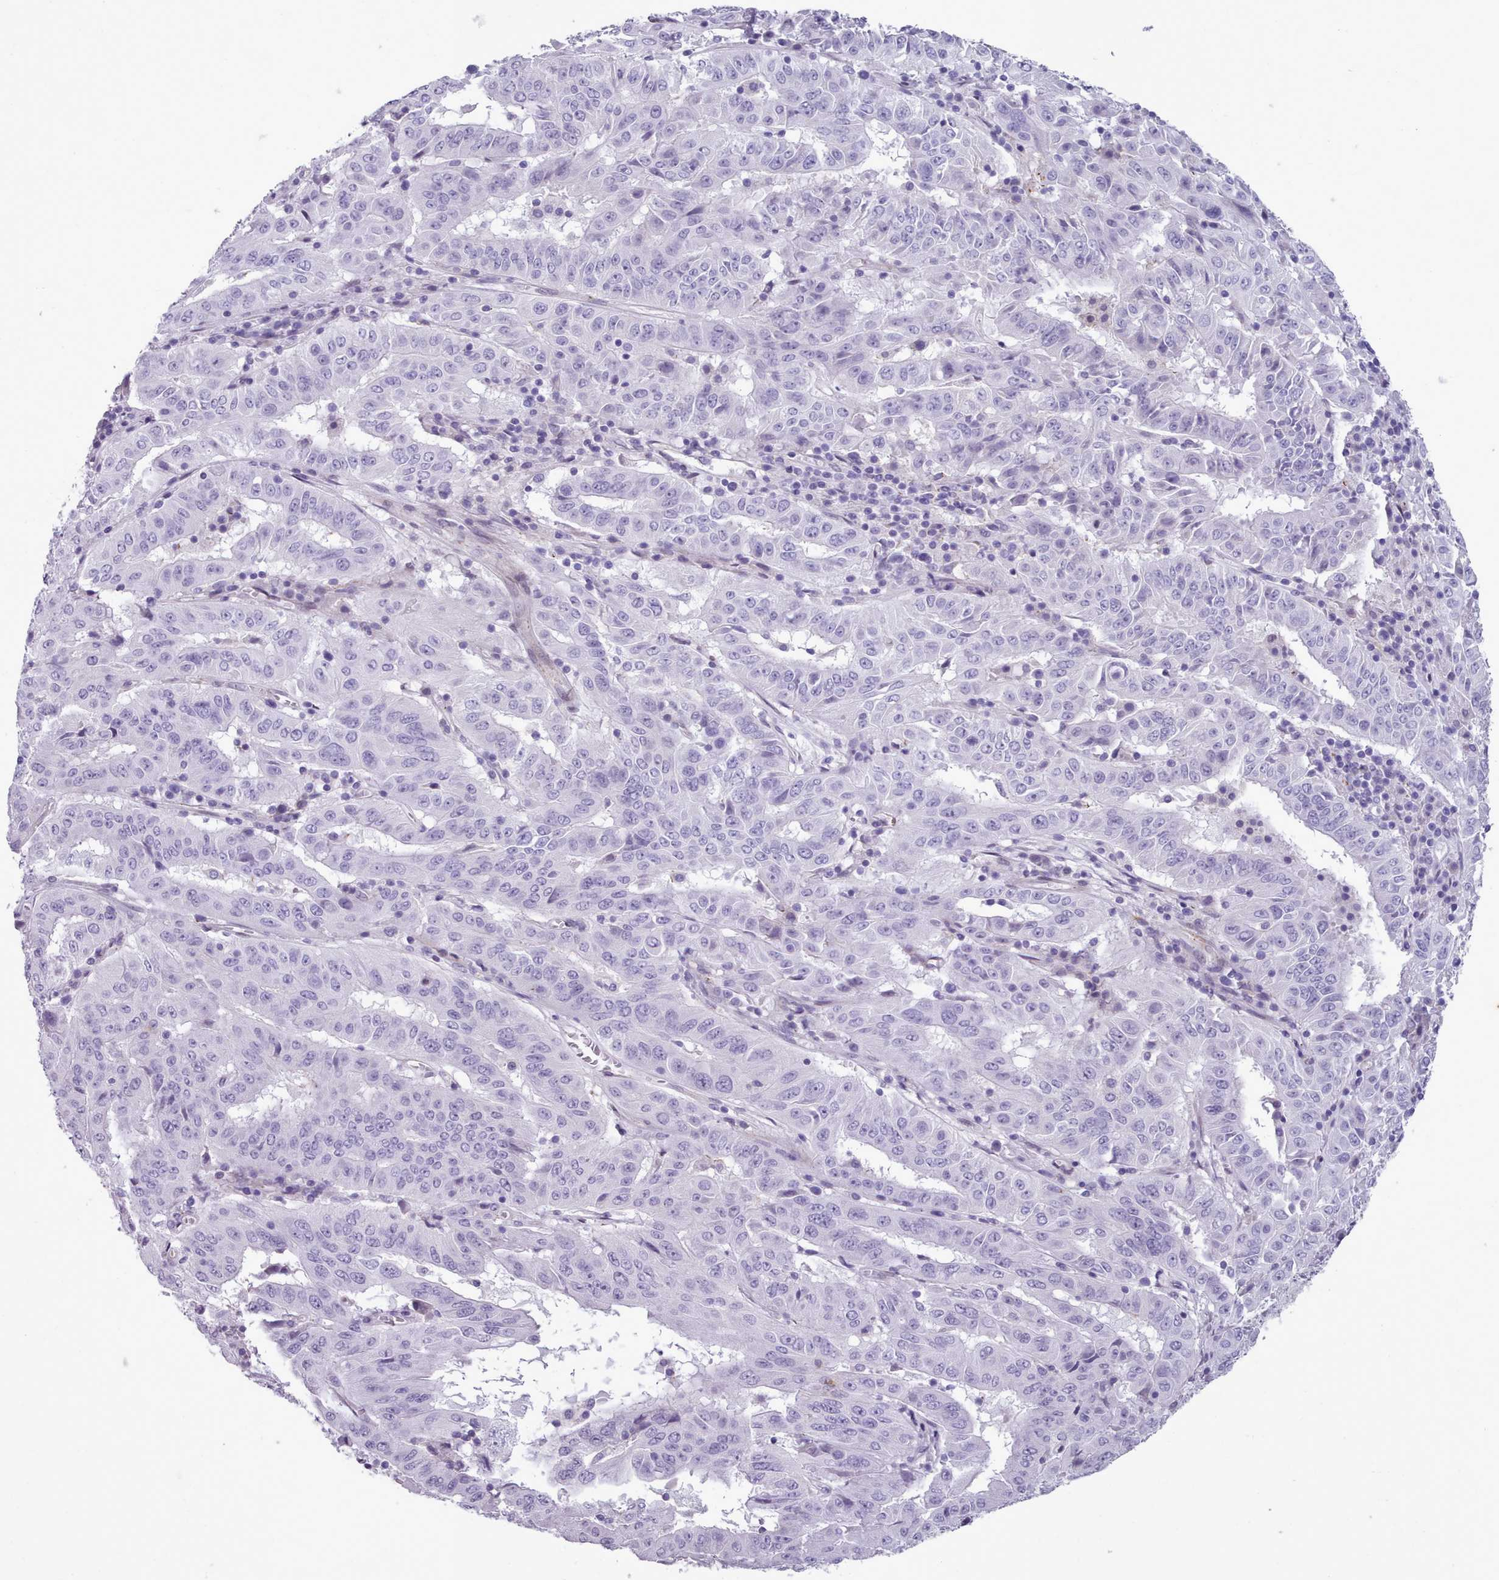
{"staining": {"intensity": "negative", "quantity": "none", "location": "none"}, "tissue": "pancreatic cancer", "cell_type": "Tumor cells", "image_type": "cancer", "snomed": [{"axis": "morphology", "description": "Adenocarcinoma, NOS"}, {"axis": "topography", "description": "Pancreas"}], "caption": "This is a histopathology image of immunohistochemistry staining of pancreatic cancer, which shows no staining in tumor cells. Brightfield microscopy of immunohistochemistry stained with DAB (3,3'-diaminobenzidine) (brown) and hematoxylin (blue), captured at high magnification.", "gene": "KCNT2", "patient": {"sex": "male", "age": 63}}